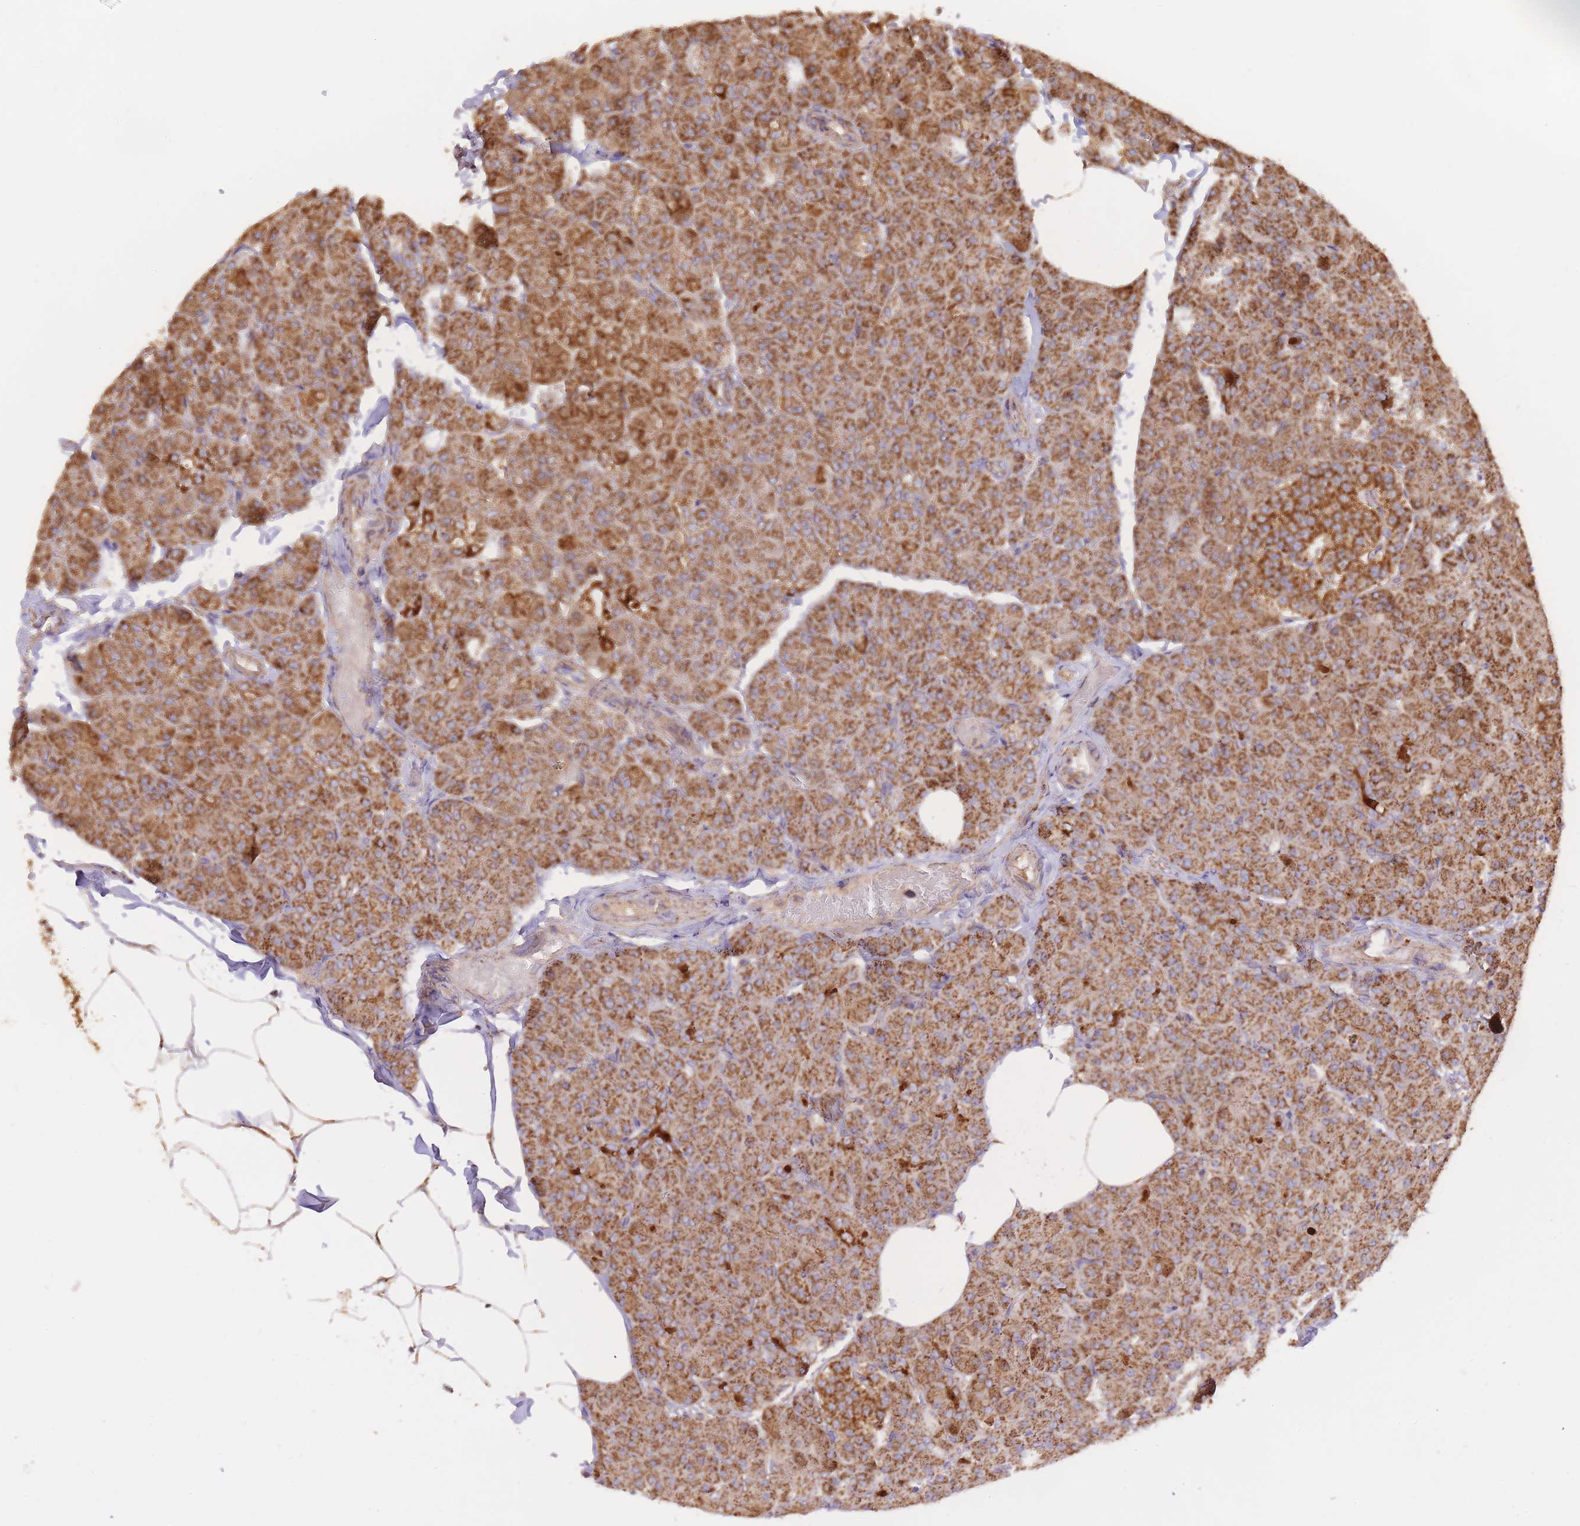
{"staining": {"intensity": "strong", "quantity": ">75%", "location": "cytoplasmic/membranous"}, "tissue": "pancreas", "cell_type": "Exocrine glandular cells", "image_type": "normal", "snomed": [{"axis": "morphology", "description": "Normal tissue, NOS"}, {"axis": "topography", "description": "Pancreas"}], "caption": "Brown immunohistochemical staining in normal pancreas displays strong cytoplasmic/membranous expression in about >75% of exocrine glandular cells.", "gene": "PREP", "patient": {"sex": "male", "age": 35}}